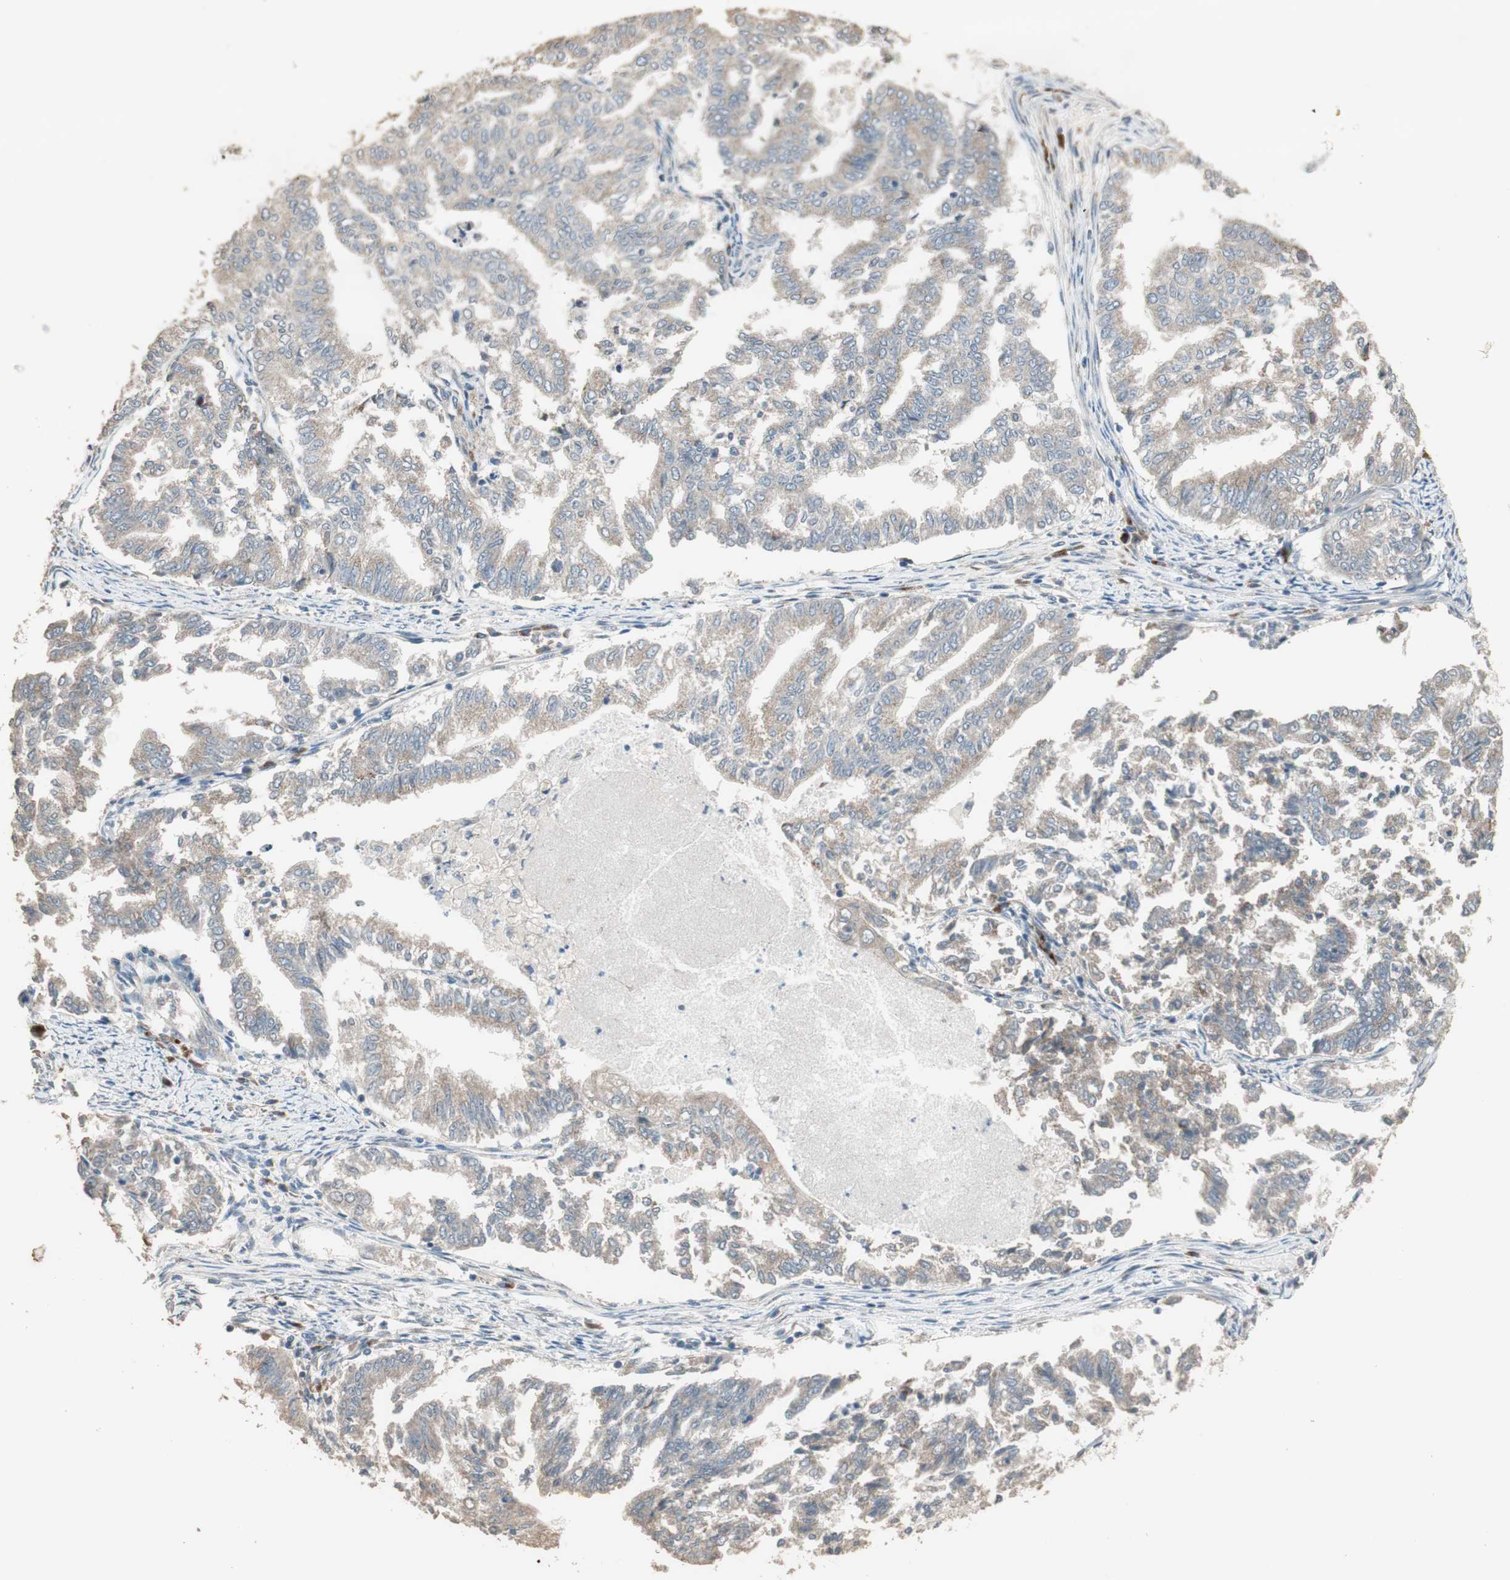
{"staining": {"intensity": "moderate", "quantity": ">75%", "location": "cytoplasmic/membranous"}, "tissue": "endometrial cancer", "cell_type": "Tumor cells", "image_type": "cancer", "snomed": [{"axis": "morphology", "description": "Adenocarcinoma, NOS"}, {"axis": "topography", "description": "Endometrium"}], "caption": "A brown stain highlights moderate cytoplasmic/membranous staining of a protein in human endometrial adenocarcinoma tumor cells.", "gene": "RARRES1", "patient": {"sex": "female", "age": 79}}